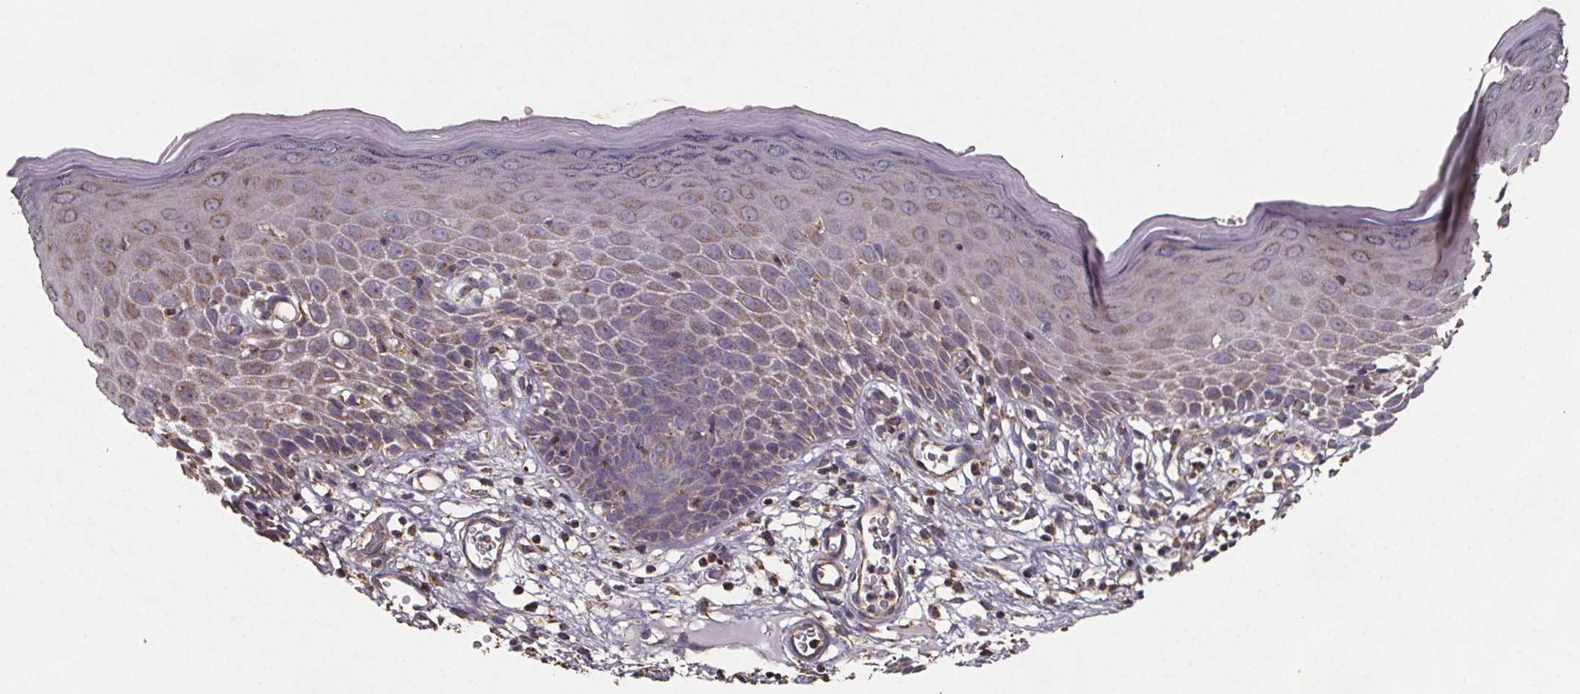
{"staining": {"intensity": "weak", "quantity": "25%-75%", "location": "cytoplasmic/membranous"}, "tissue": "skin", "cell_type": "Epidermal cells", "image_type": "normal", "snomed": [{"axis": "morphology", "description": "Normal tissue, NOS"}, {"axis": "topography", "description": "Vulva"}], "caption": "DAB (3,3'-diaminobenzidine) immunohistochemical staining of normal skin exhibits weak cytoplasmic/membranous protein staining in about 25%-75% of epidermal cells.", "gene": "SLC35D2", "patient": {"sex": "female", "age": 68}}